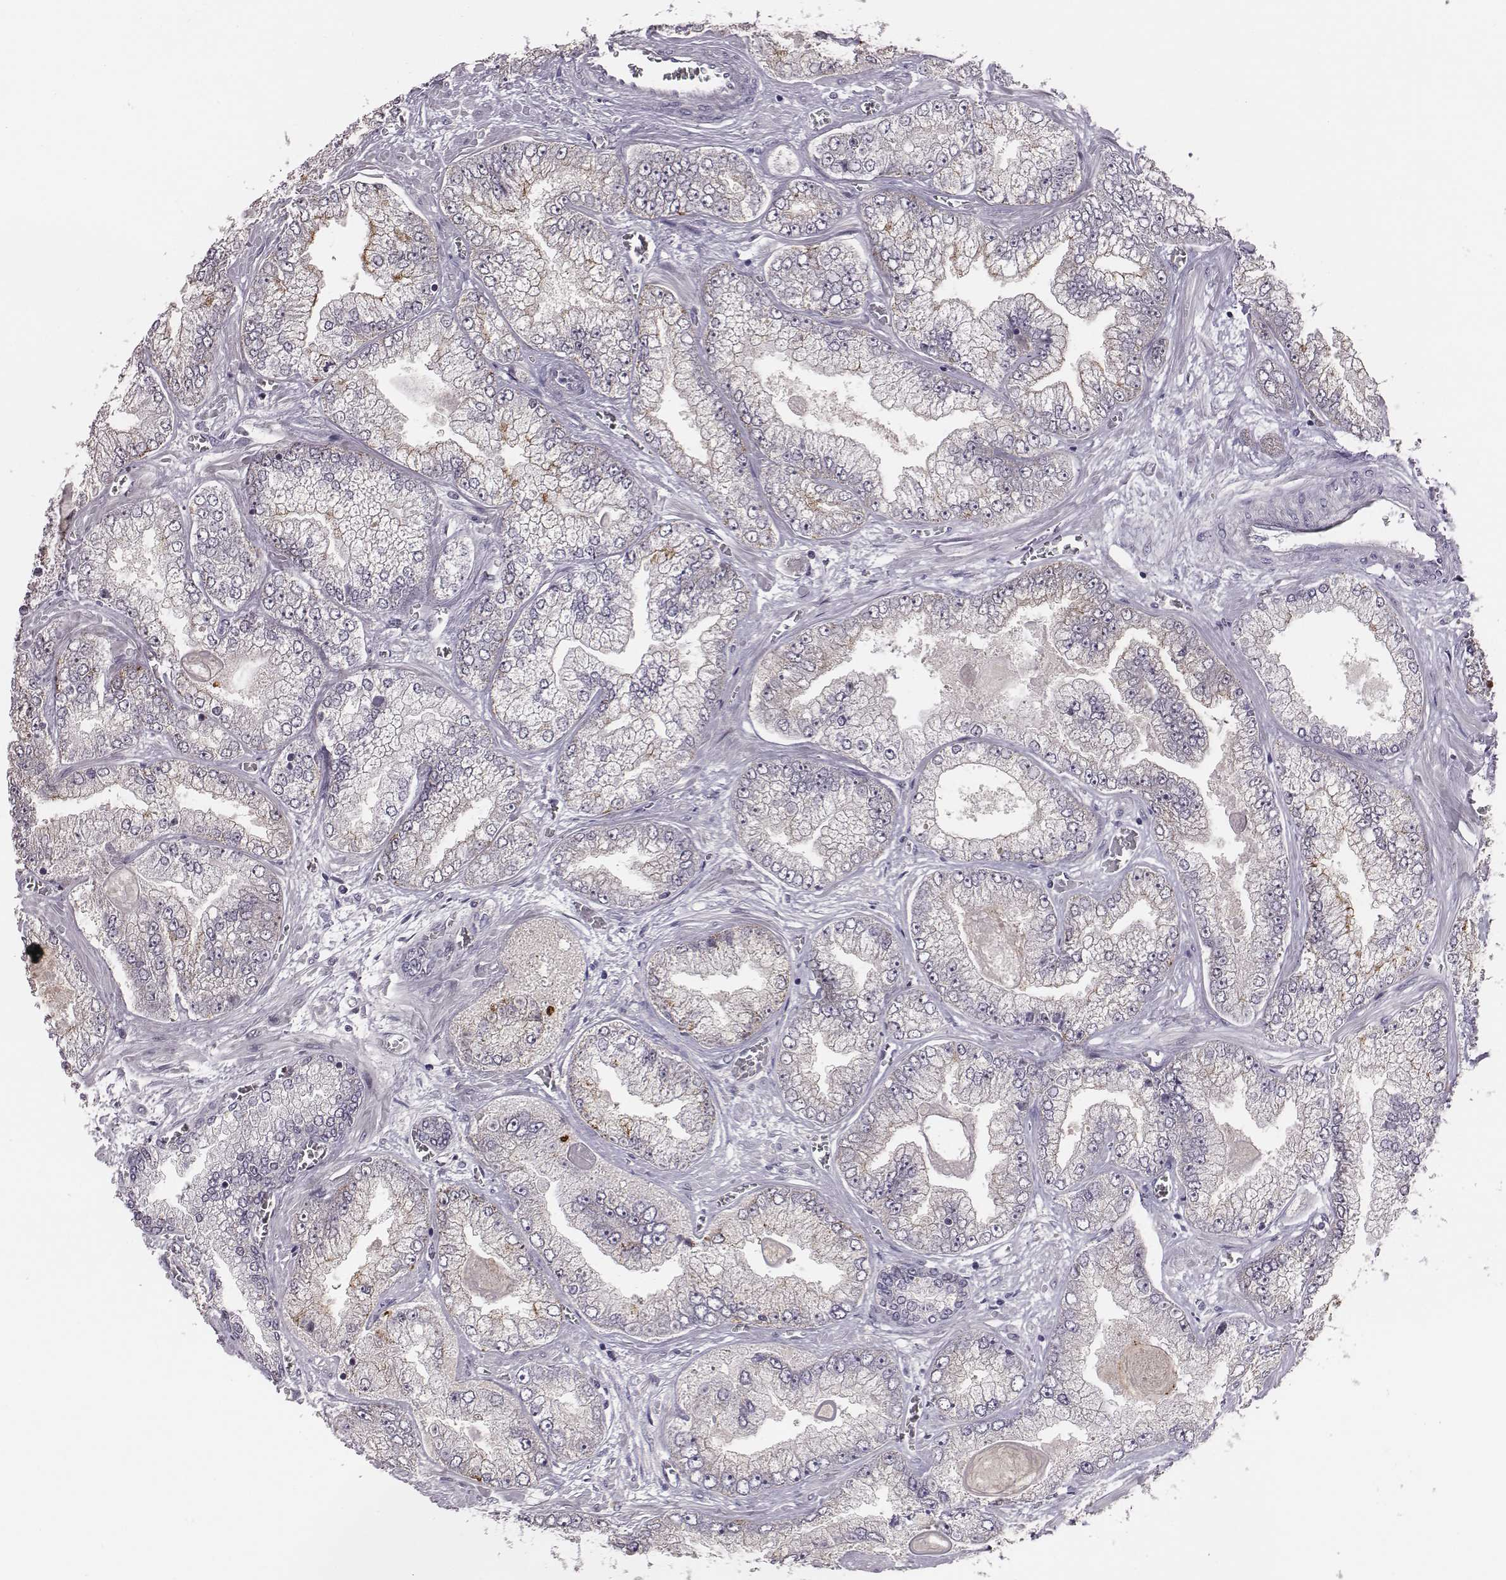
{"staining": {"intensity": "negative", "quantity": "none", "location": "none"}, "tissue": "prostate cancer", "cell_type": "Tumor cells", "image_type": "cancer", "snomed": [{"axis": "morphology", "description": "Adenocarcinoma, Low grade"}, {"axis": "topography", "description": "Prostate"}], "caption": "Immunohistochemistry (IHC) histopathology image of low-grade adenocarcinoma (prostate) stained for a protein (brown), which reveals no expression in tumor cells.", "gene": "SMURF2", "patient": {"sex": "male", "age": 57}}